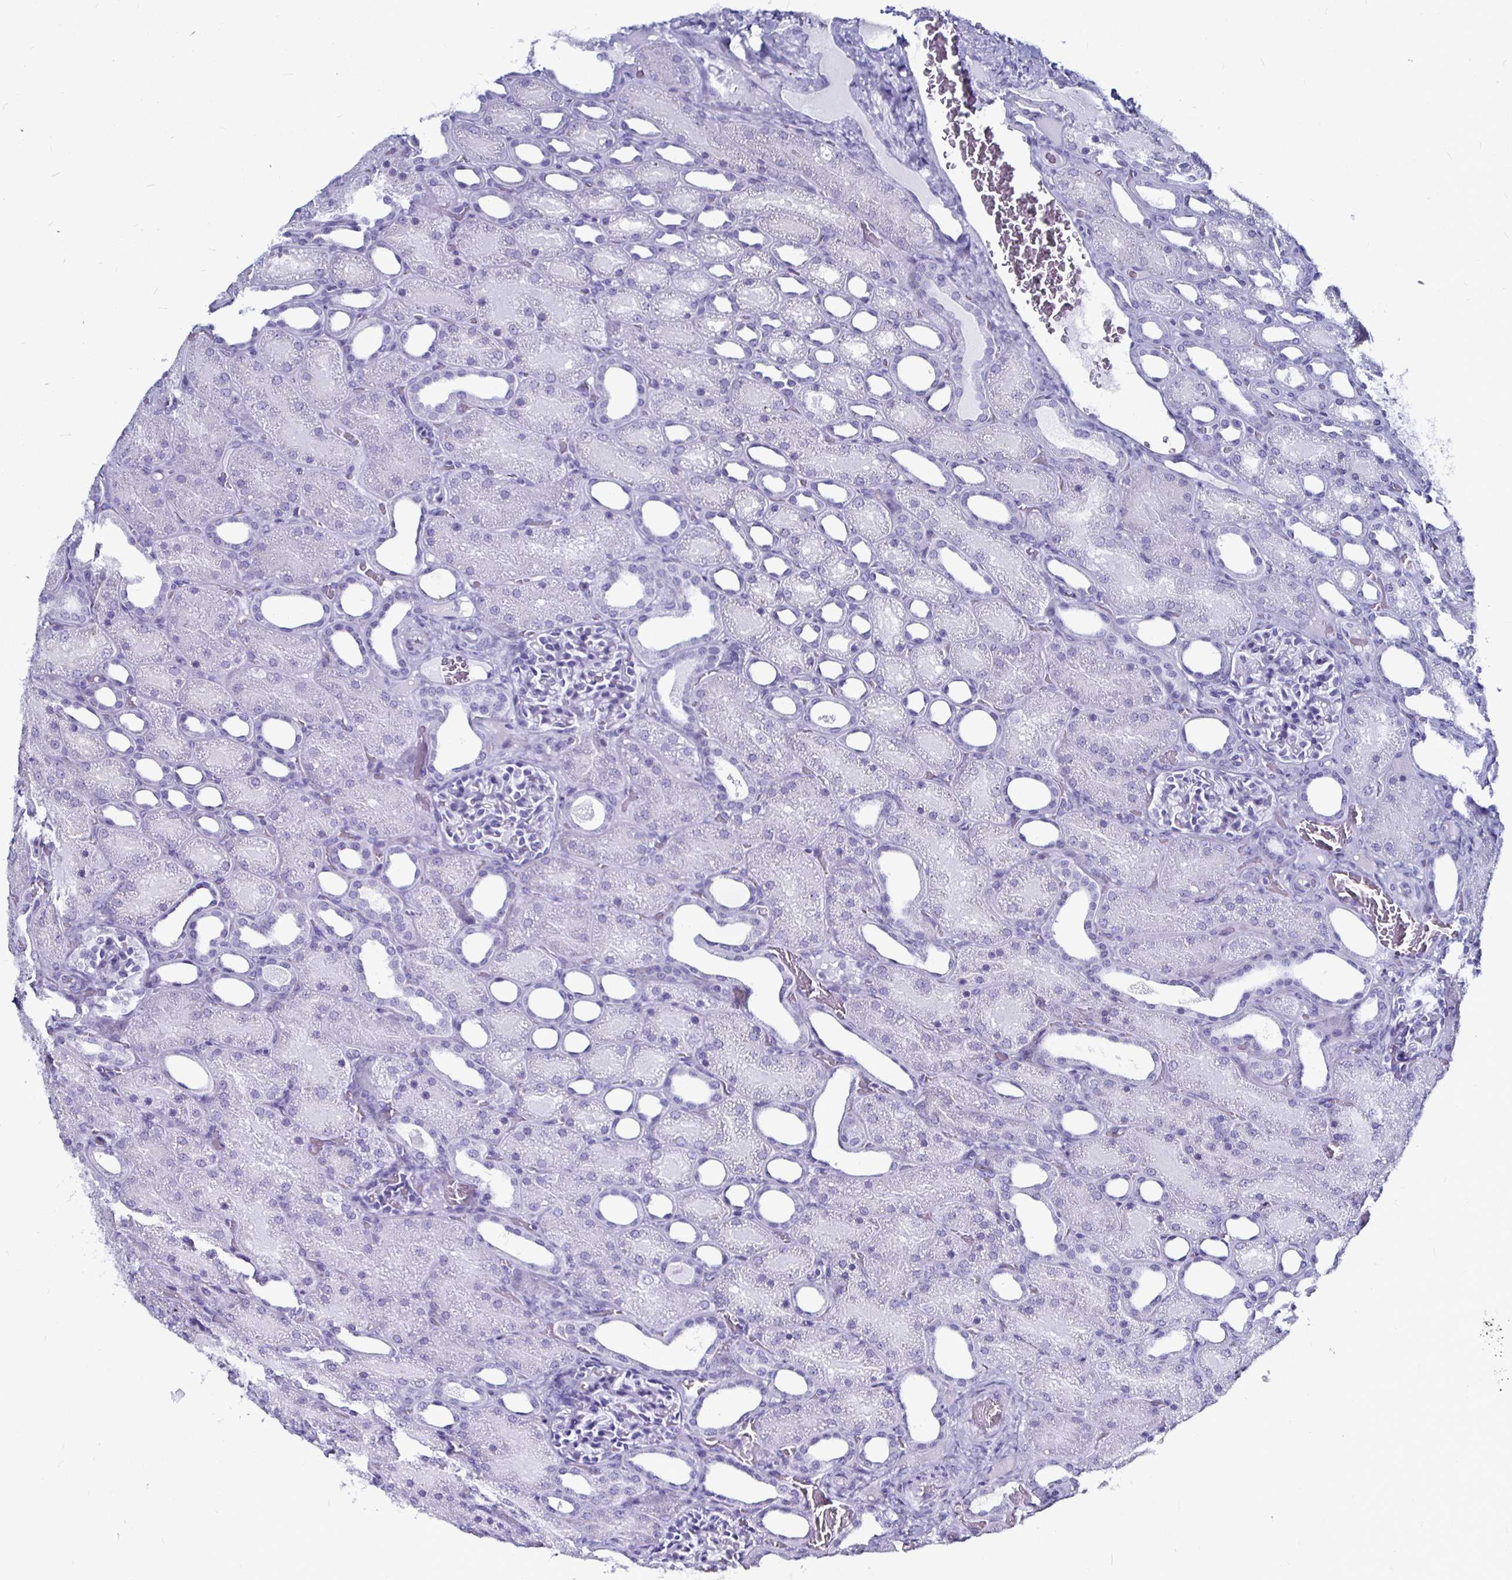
{"staining": {"intensity": "negative", "quantity": "none", "location": "none"}, "tissue": "kidney", "cell_type": "Cells in glomeruli", "image_type": "normal", "snomed": [{"axis": "morphology", "description": "Normal tissue, NOS"}, {"axis": "topography", "description": "Kidney"}], "caption": "Immunohistochemistry image of unremarkable human kidney stained for a protein (brown), which demonstrates no positivity in cells in glomeruli.", "gene": "LUZP4", "patient": {"sex": "male", "age": 2}}